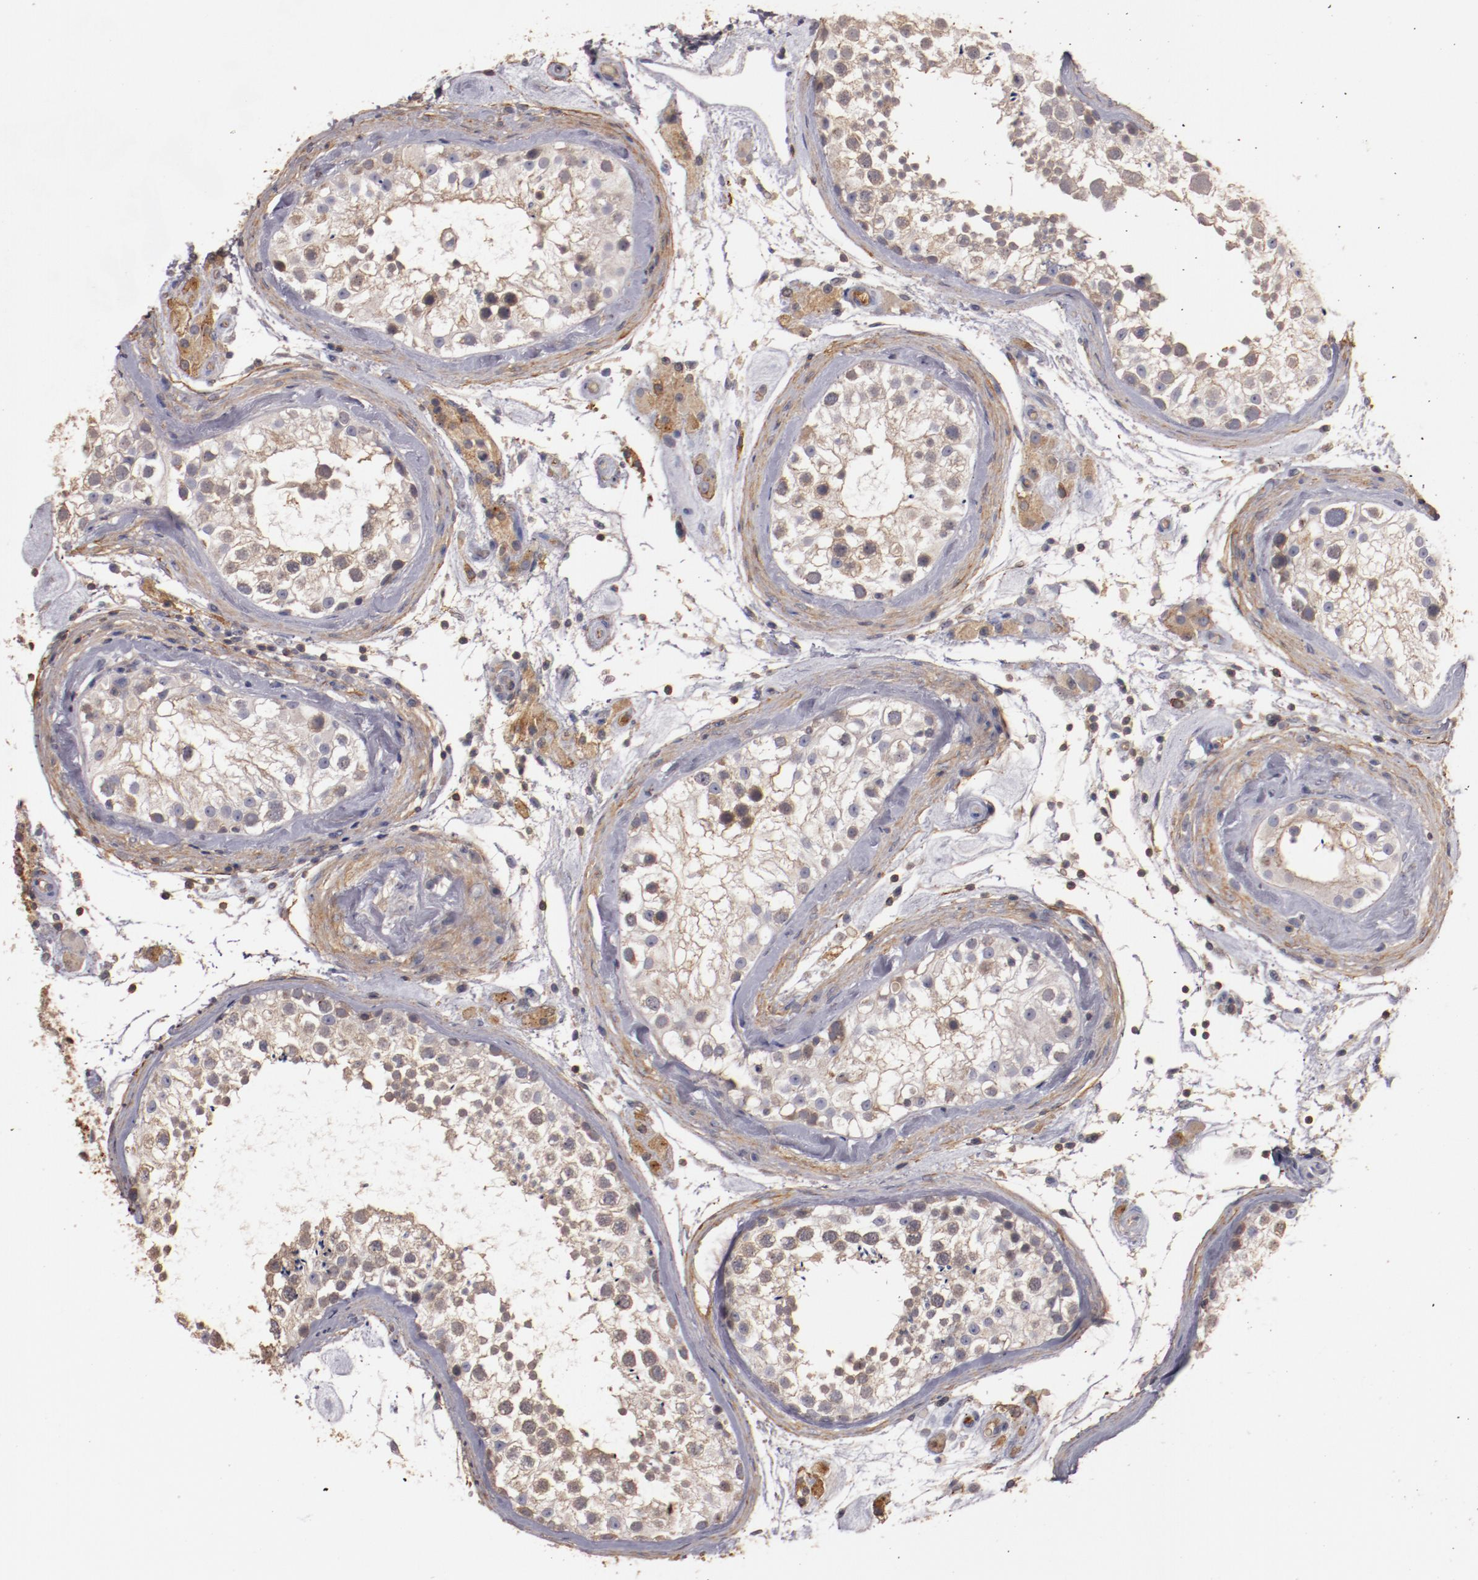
{"staining": {"intensity": "negative", "quantity": "none", "location": "none"}, "tissue": "testis", "cell_type": "Cells in seminiferous ducts", "image_type": "normal", "snomed": [{"axis": "morphology", "description": "Normal tissue, NOS"}, {"axis": "topography", "description": "Testis"}], "caption": "This is an immunohistochemistry image of benign testis. There is no staining in cells in seminiferous ducts.", "gene": "MBL2", "patient": {"sex": "male", "age": 46}}